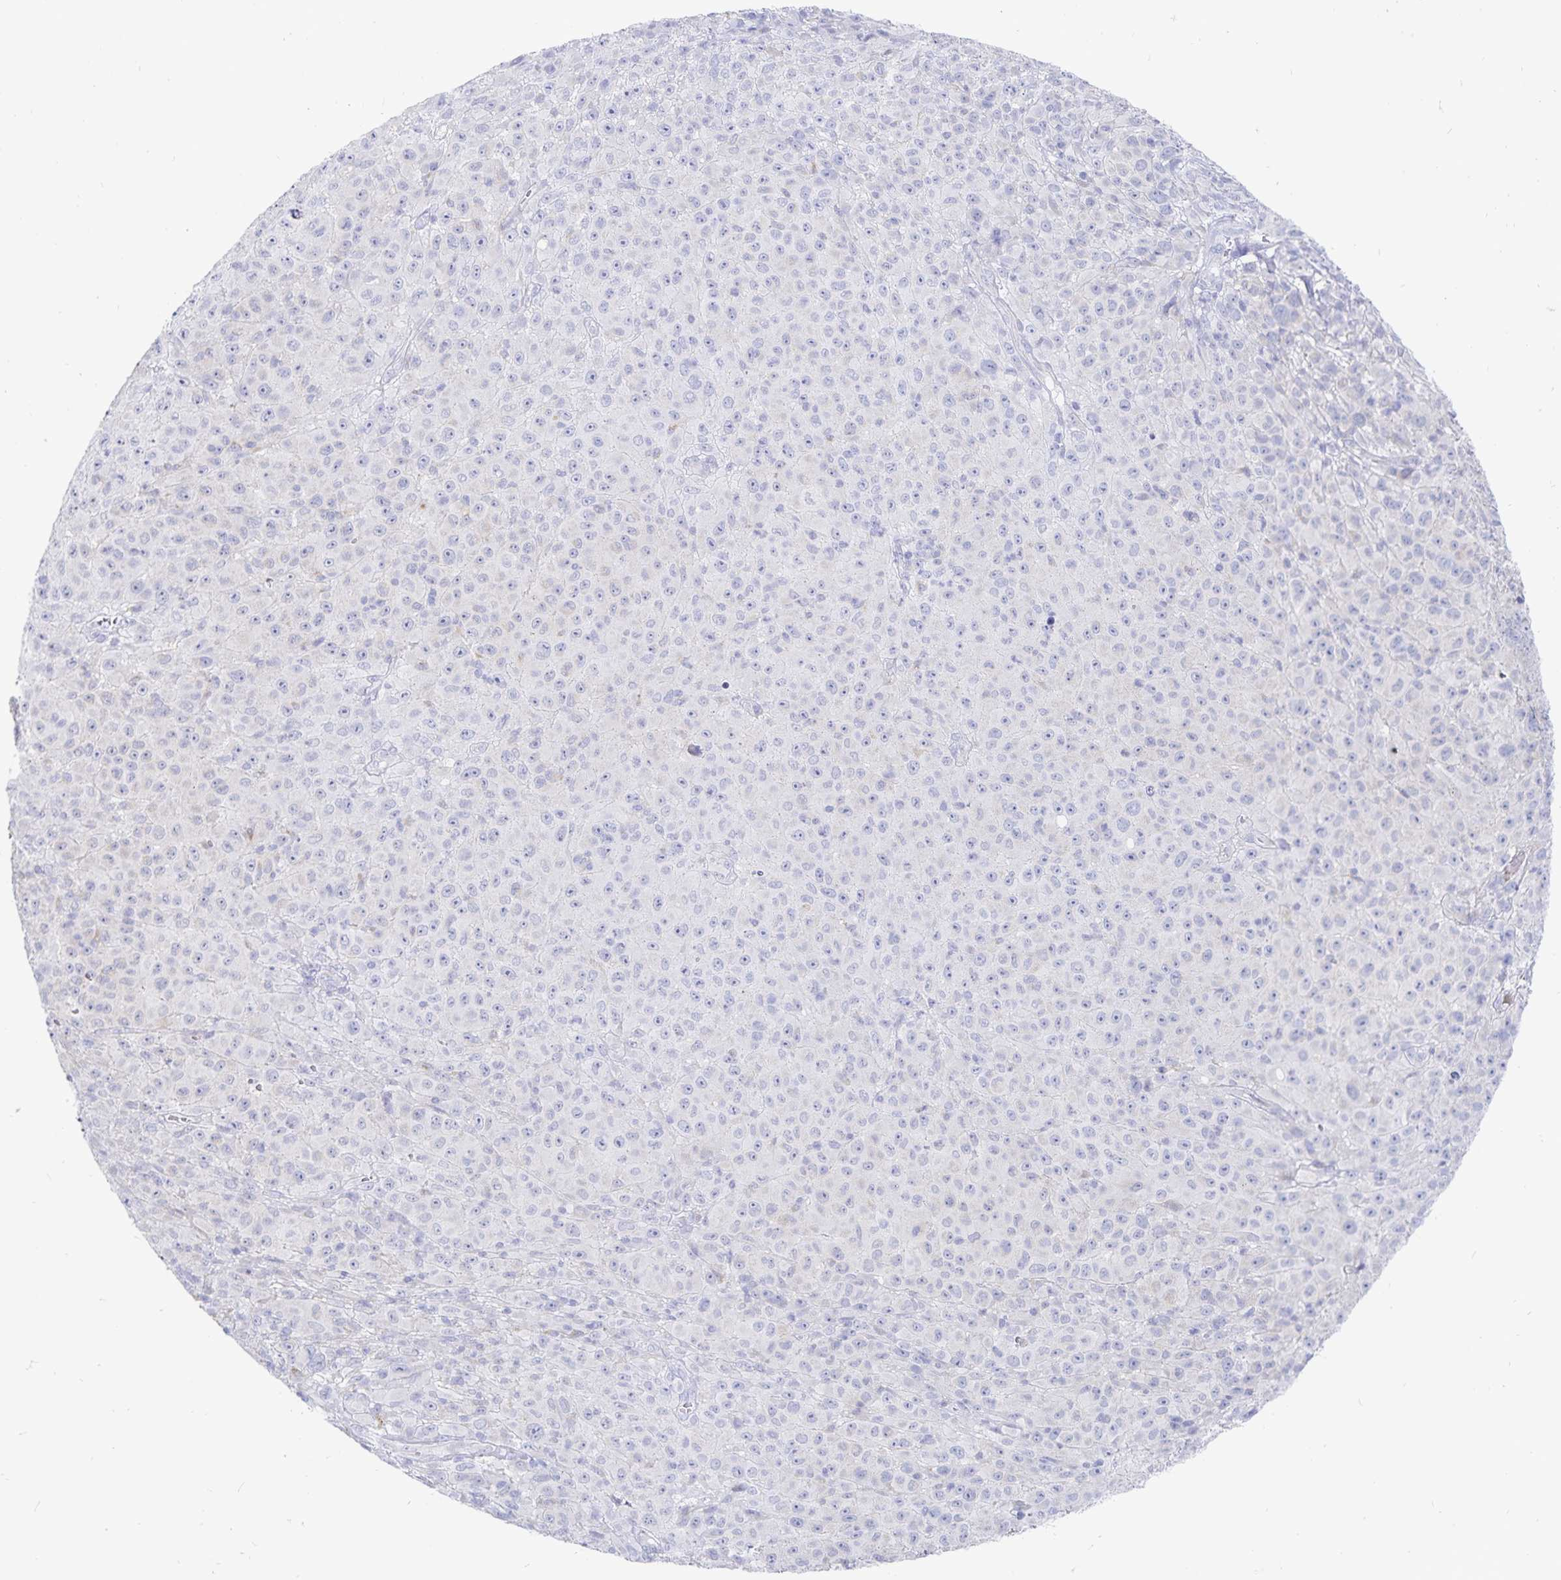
{"staining": {"intensity": "negative", "quantity": "none", "location": "none"}, "tissue": "melanoma", "cell_type": "Tumor cells", "image_type": "cancer", "snomed": [{"axis": "morphology", "description": "Malignant melanoma, NOS"}, {"axis": "topography", "description": "Skin"}], "caption": "Tumor cells are negative for protein expression in human malignant melanoma.", "gene": "PKHD1", "patient": {"sex": "male", "age": 73}}